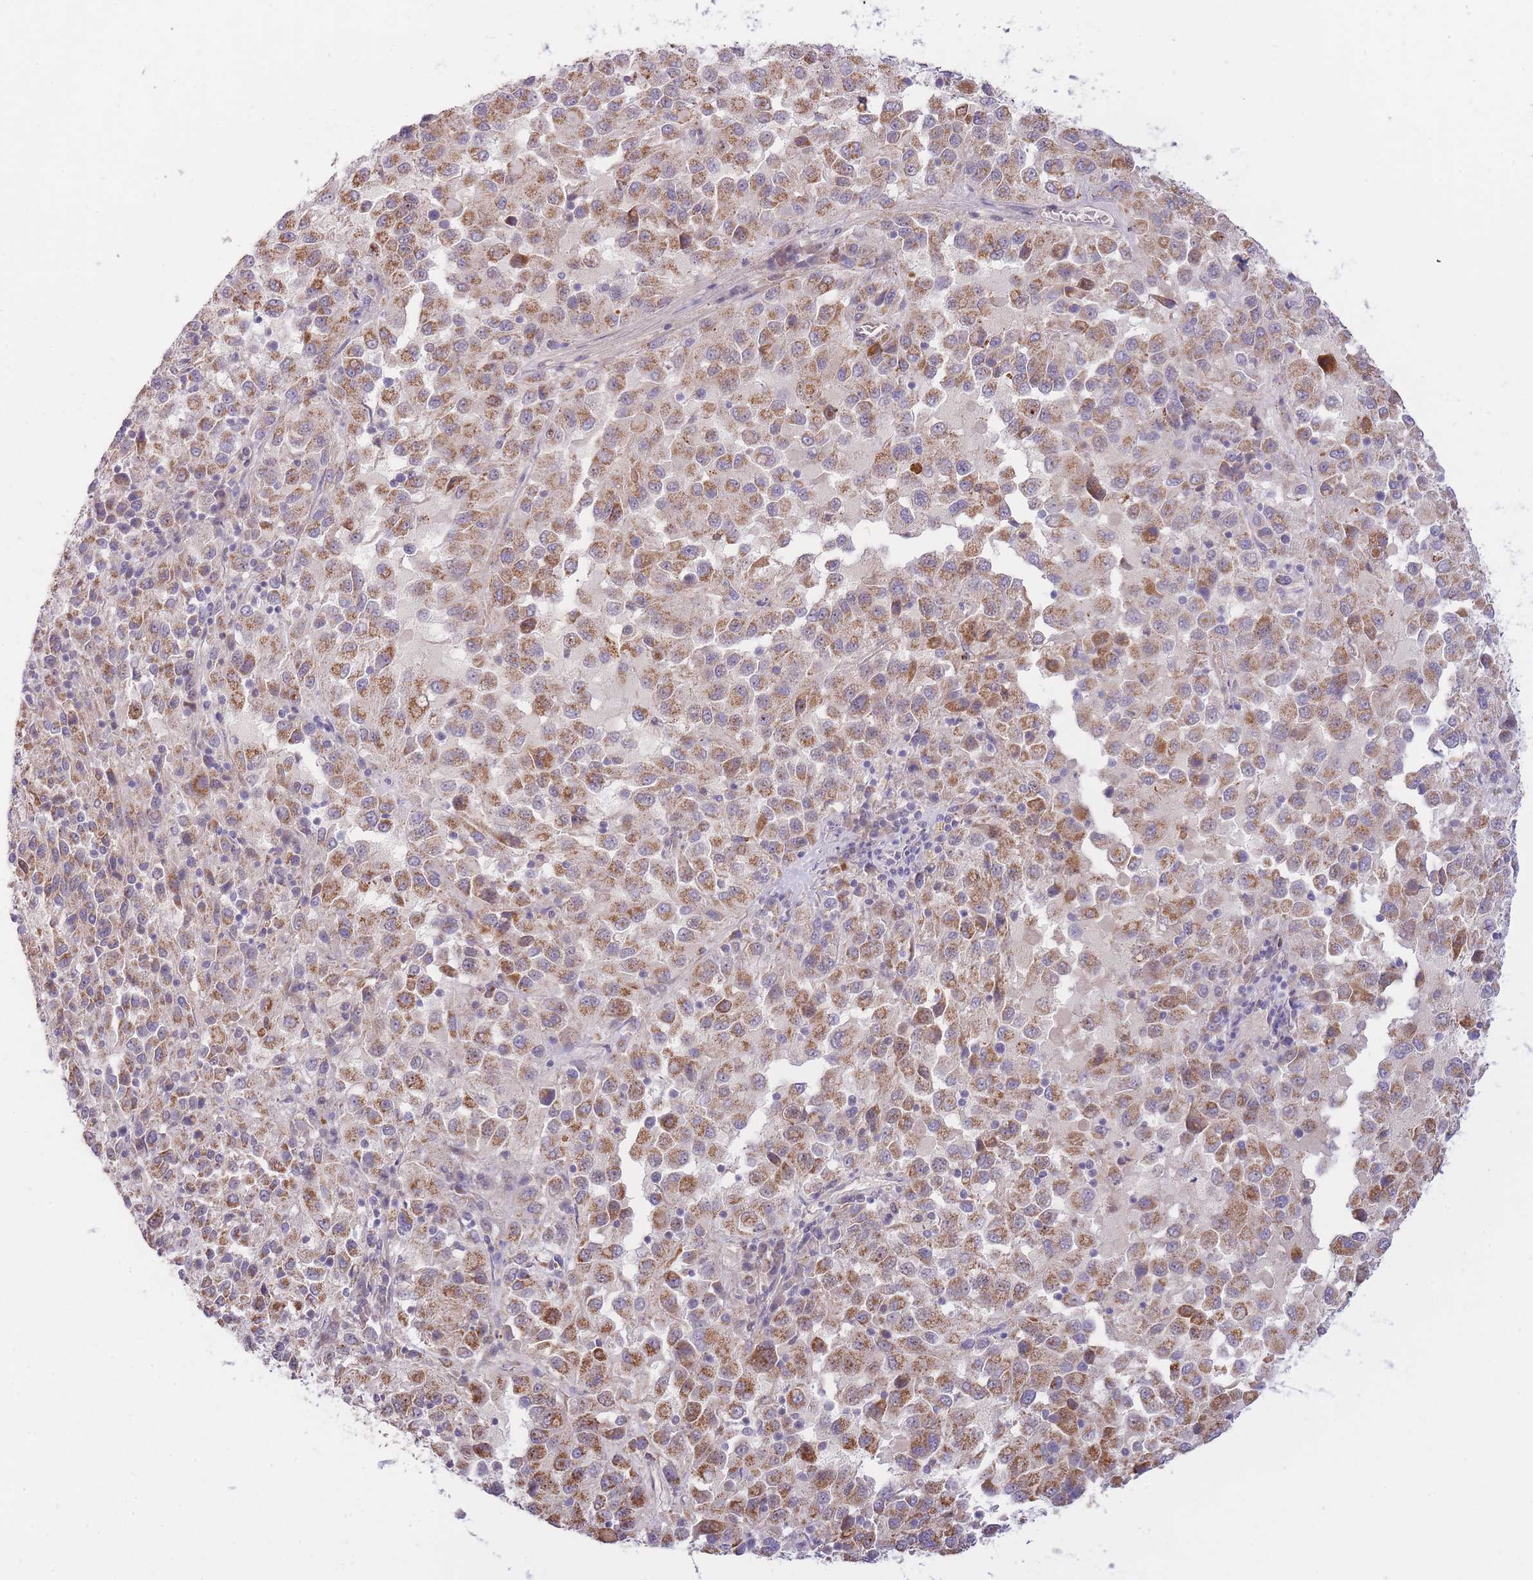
{"staining": {"intensity": "moderate", "quantity": ">75%", "location": "cytoplasmic/membranous"}, "tissue": "melanoma", "cell_type": "Tumor cells", "image_type": "cancer", "snomed": [{"axis": "morphology", "description": "Malignant melanoma, Metastatic site"}, {"axis": "topography", "description": "Lung"}], "caption": "Tumor cells exhibit medium levels of moderate cytoplasmic/membranous expression in approximately >75% of cells in melanoma. Immunohistochemistry (ihc) stains the protein in brown and the nuclei are stained blue.", "gene": "GOLGA6L25", "patient": {"sex": "male", "age": 64}}